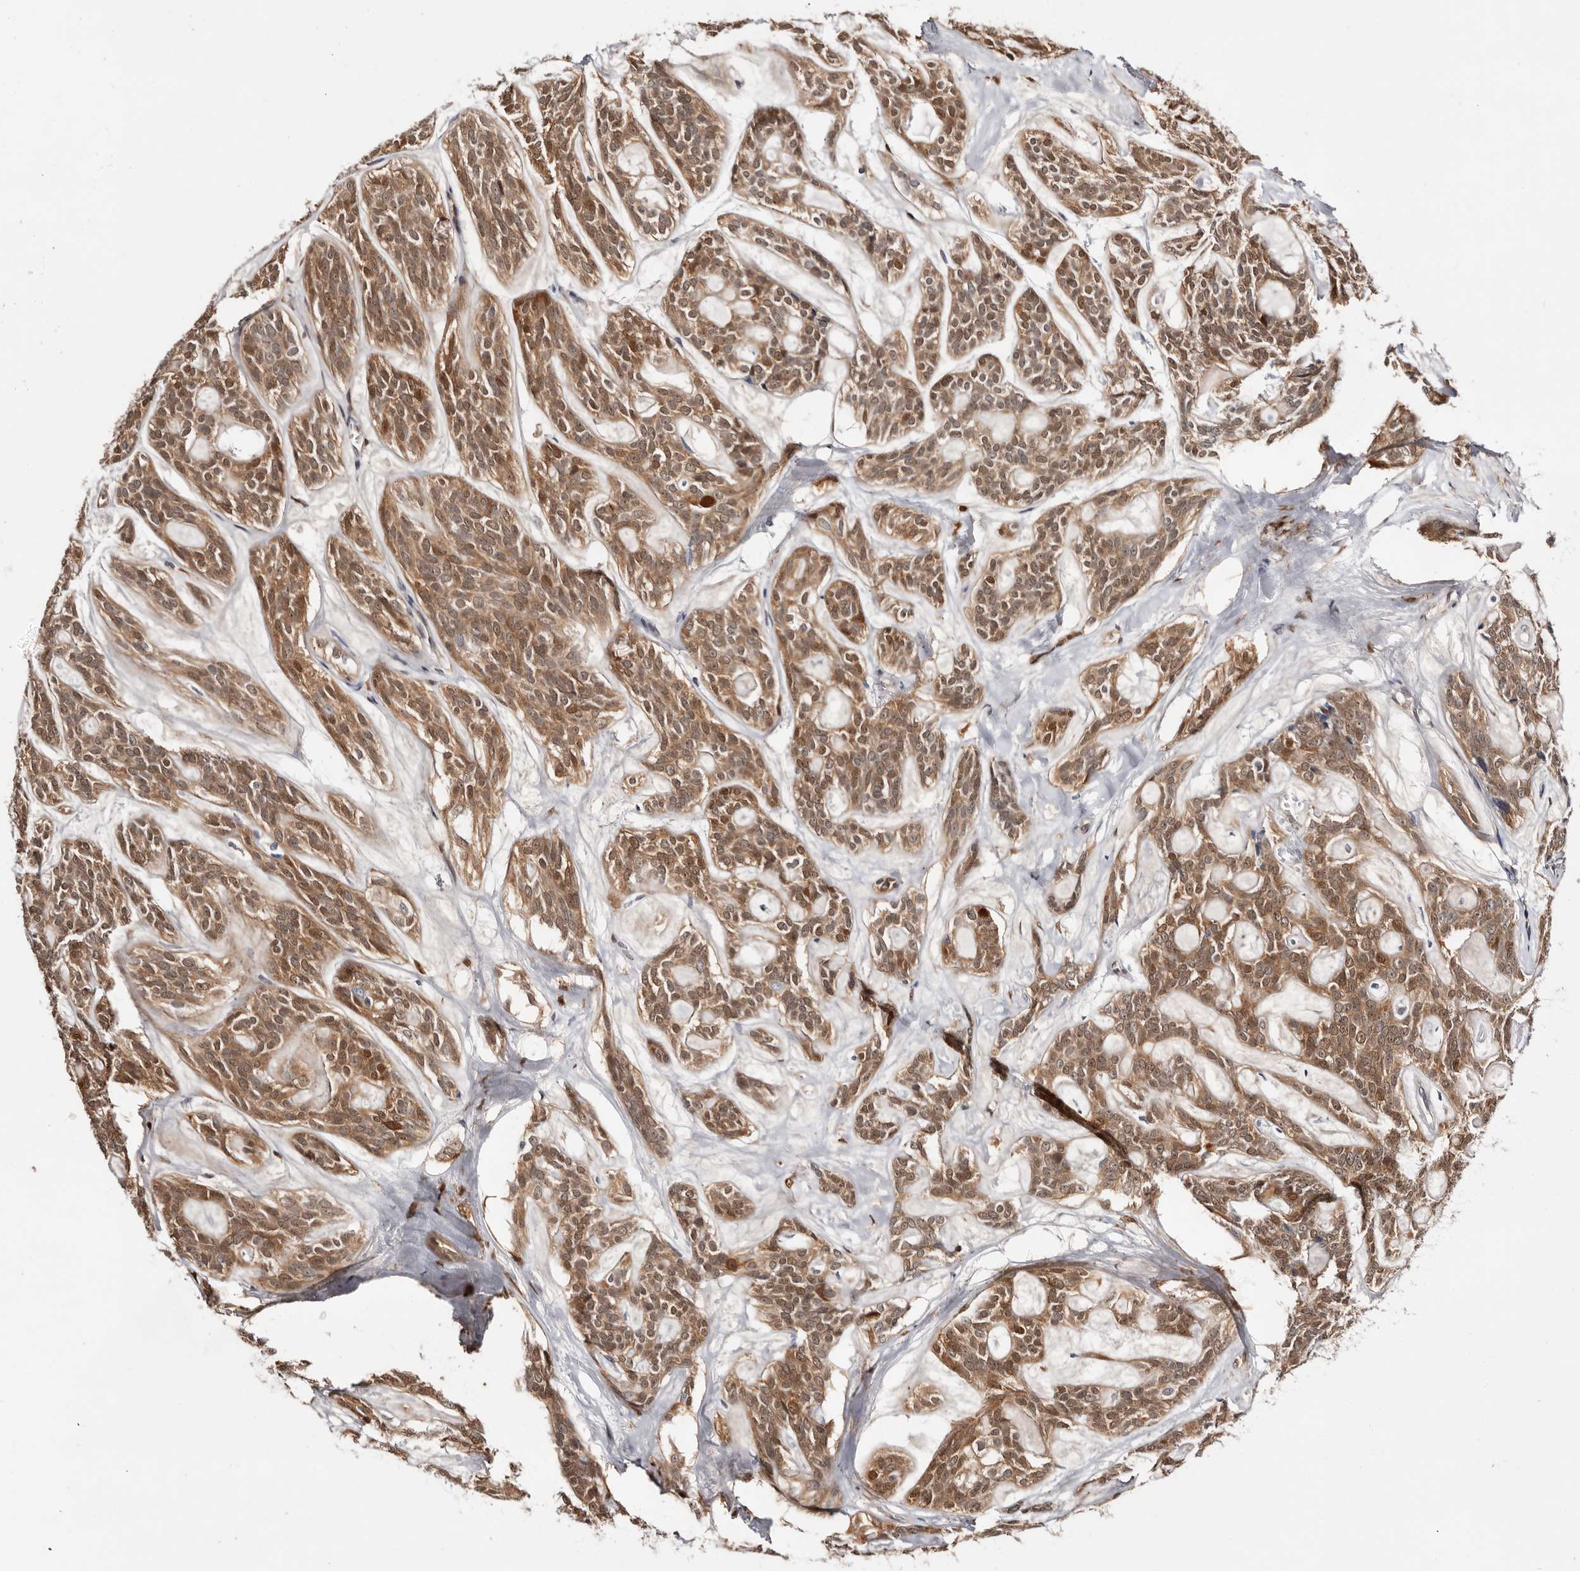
{"staining": {"intensity": "moderate", "quantity": ">75%", "location": "cytoplasmic/membranous,nuclear"}, "tissue": "head and neck cancer", "cell_type": "Tumor cells", "image_type": "cancer", "snomed": [{"axis": "morphology", "description": "Adenocarcinoma, NOS"}, {"axis": "topography", "description": "Head-Neck"}], "caption": "Immunohistochemical staining of adenocarcinoma (head and neck) reveals medium levels of moderate cytoplasmic/membranous and nuclear expression in approximately >75% of tumor cells. (DAB (3,3'-diaminobenzidine) = brown stain, brightfield microscopy at high magnification).", "gene": "TP53I3", "patient": {"sex": "male", "age": 66}}